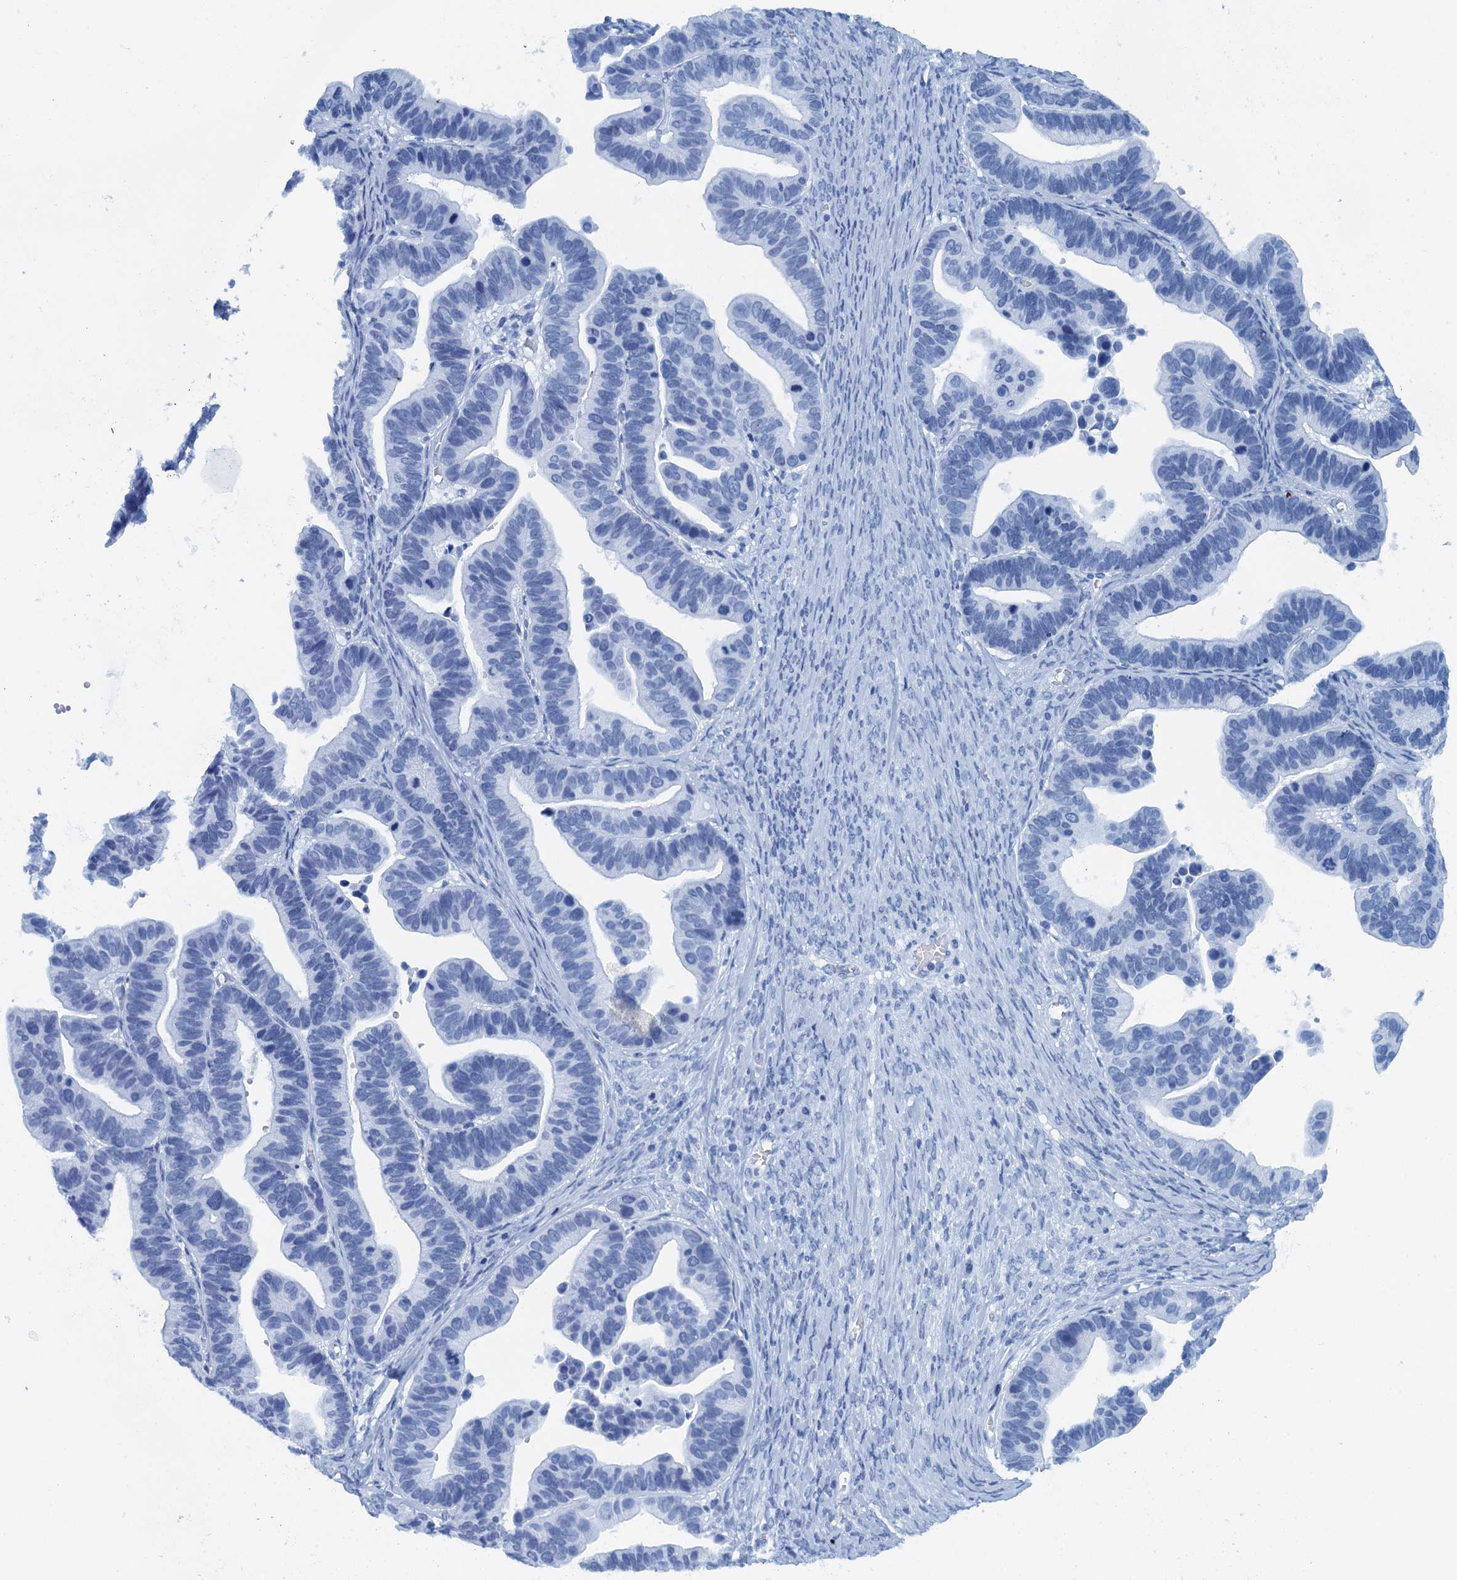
{"staining": {"intensity": "weak", "quantity": "<25%", "location": "nuclear"}, "tissue": "ovarian cancer", "cell_type": "Tumor cells", "image_type": "cancer", "snomed": [{"axis": "morphology", "description": "Cystadenocarcinoma, serous, NOS"}, {"axis": "topography", "description": "Ovary"}], "caption": "Human serous cystadenocarcinoma (ovarian) stained for a protein using immunohistochemistry exhibits no expression in tumor cells.", "gene": "MTA3", "patient": {"sex": "female", "age": 56}}